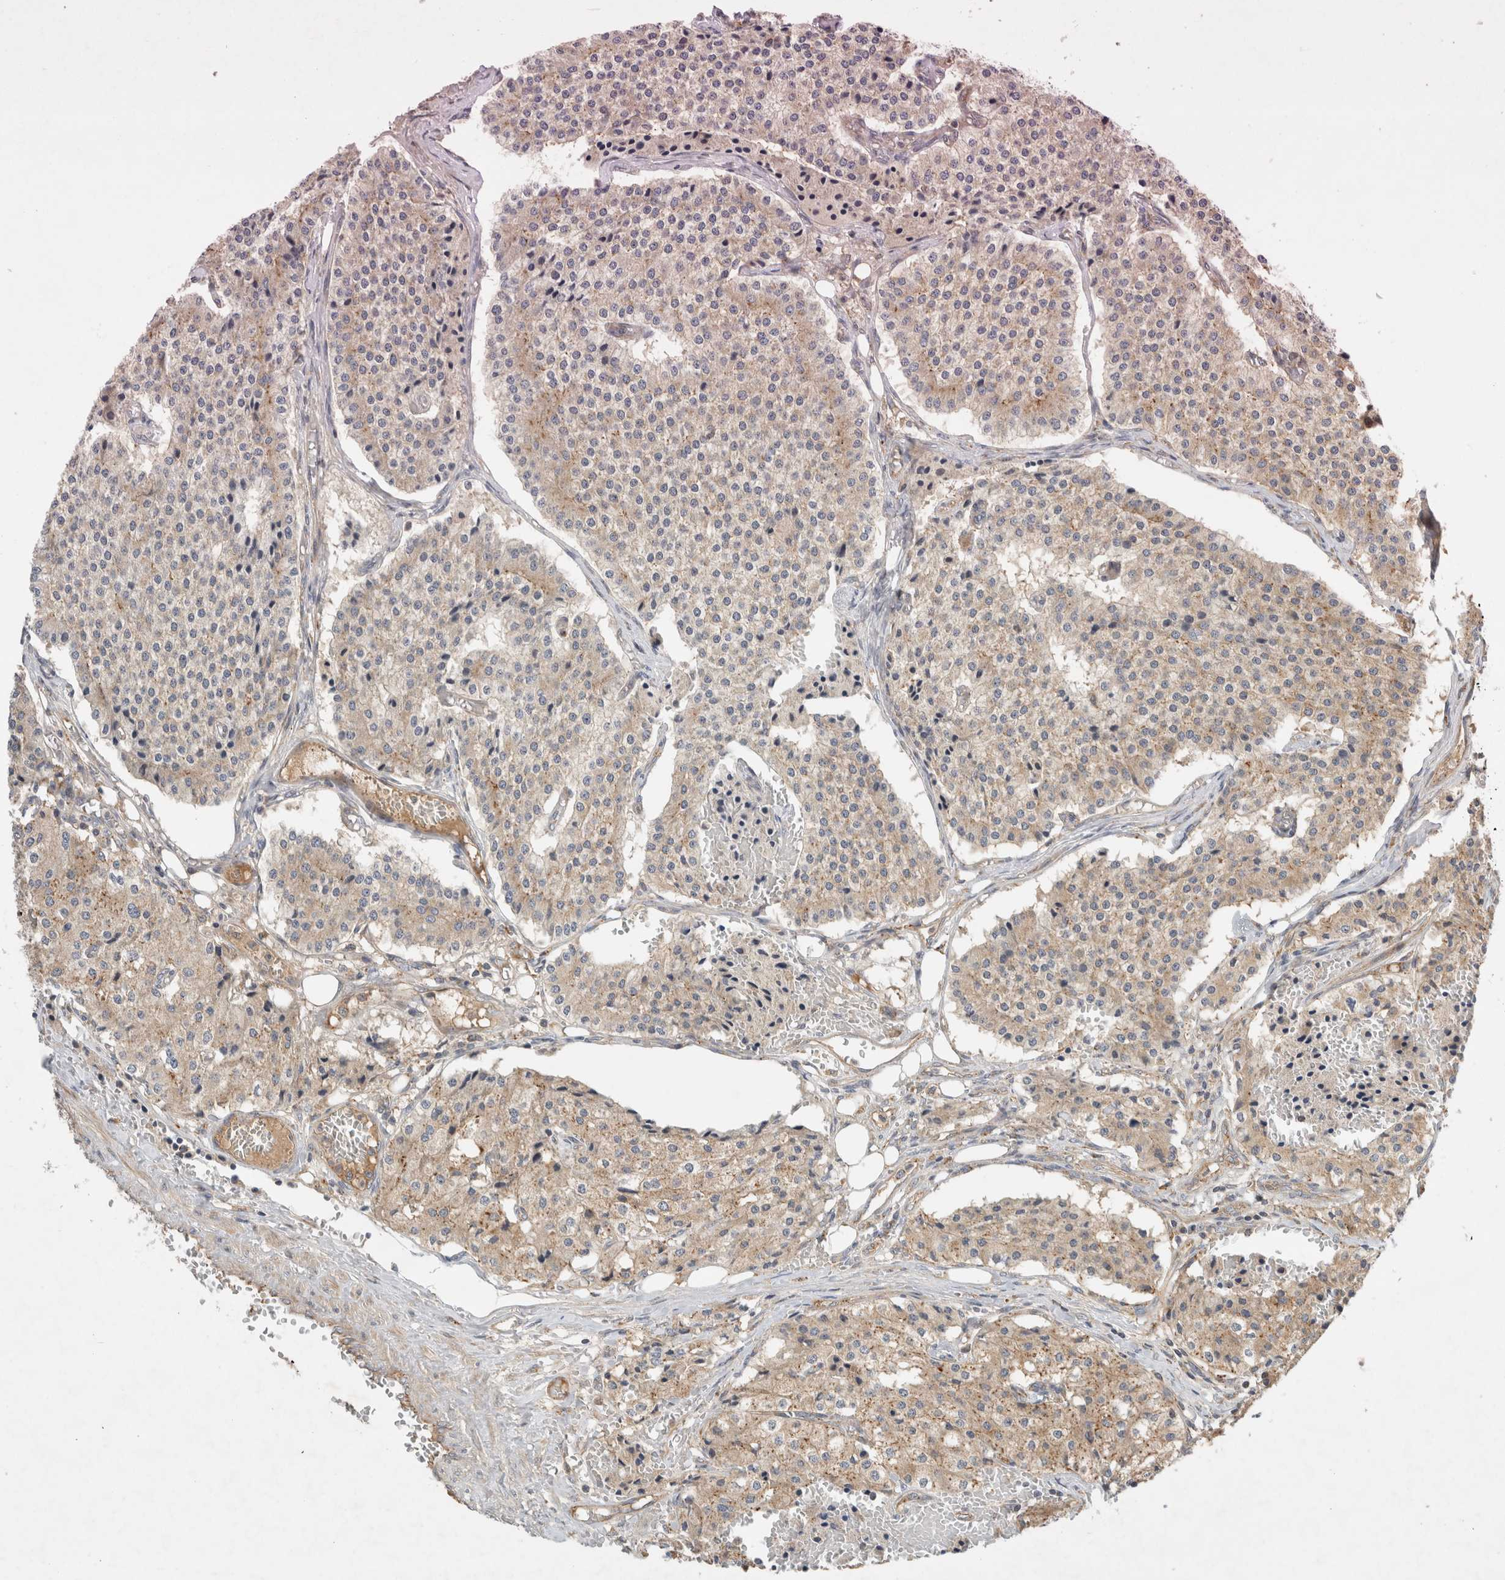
{"staining": {"intensity": "moderate", "quantity": "25%-75%", "location": "cytoplasmic/membranous"}, "tissue": "carcinoid", "cell_type": "Tumor cells", "image_type": "cancer", "snomed": [{"axis": "morphology", "description": "Carcinoid, malignant, NOS"}, {"axis": "topography", "description": "Colon"}], "caption": "Protein staining shows moderate cytoplasmic/membranous staining in about 25%-75% of tumor cells in carcinoid.", "gene": "ARMC9", "patient": {"sex": "female", "age": 52}}